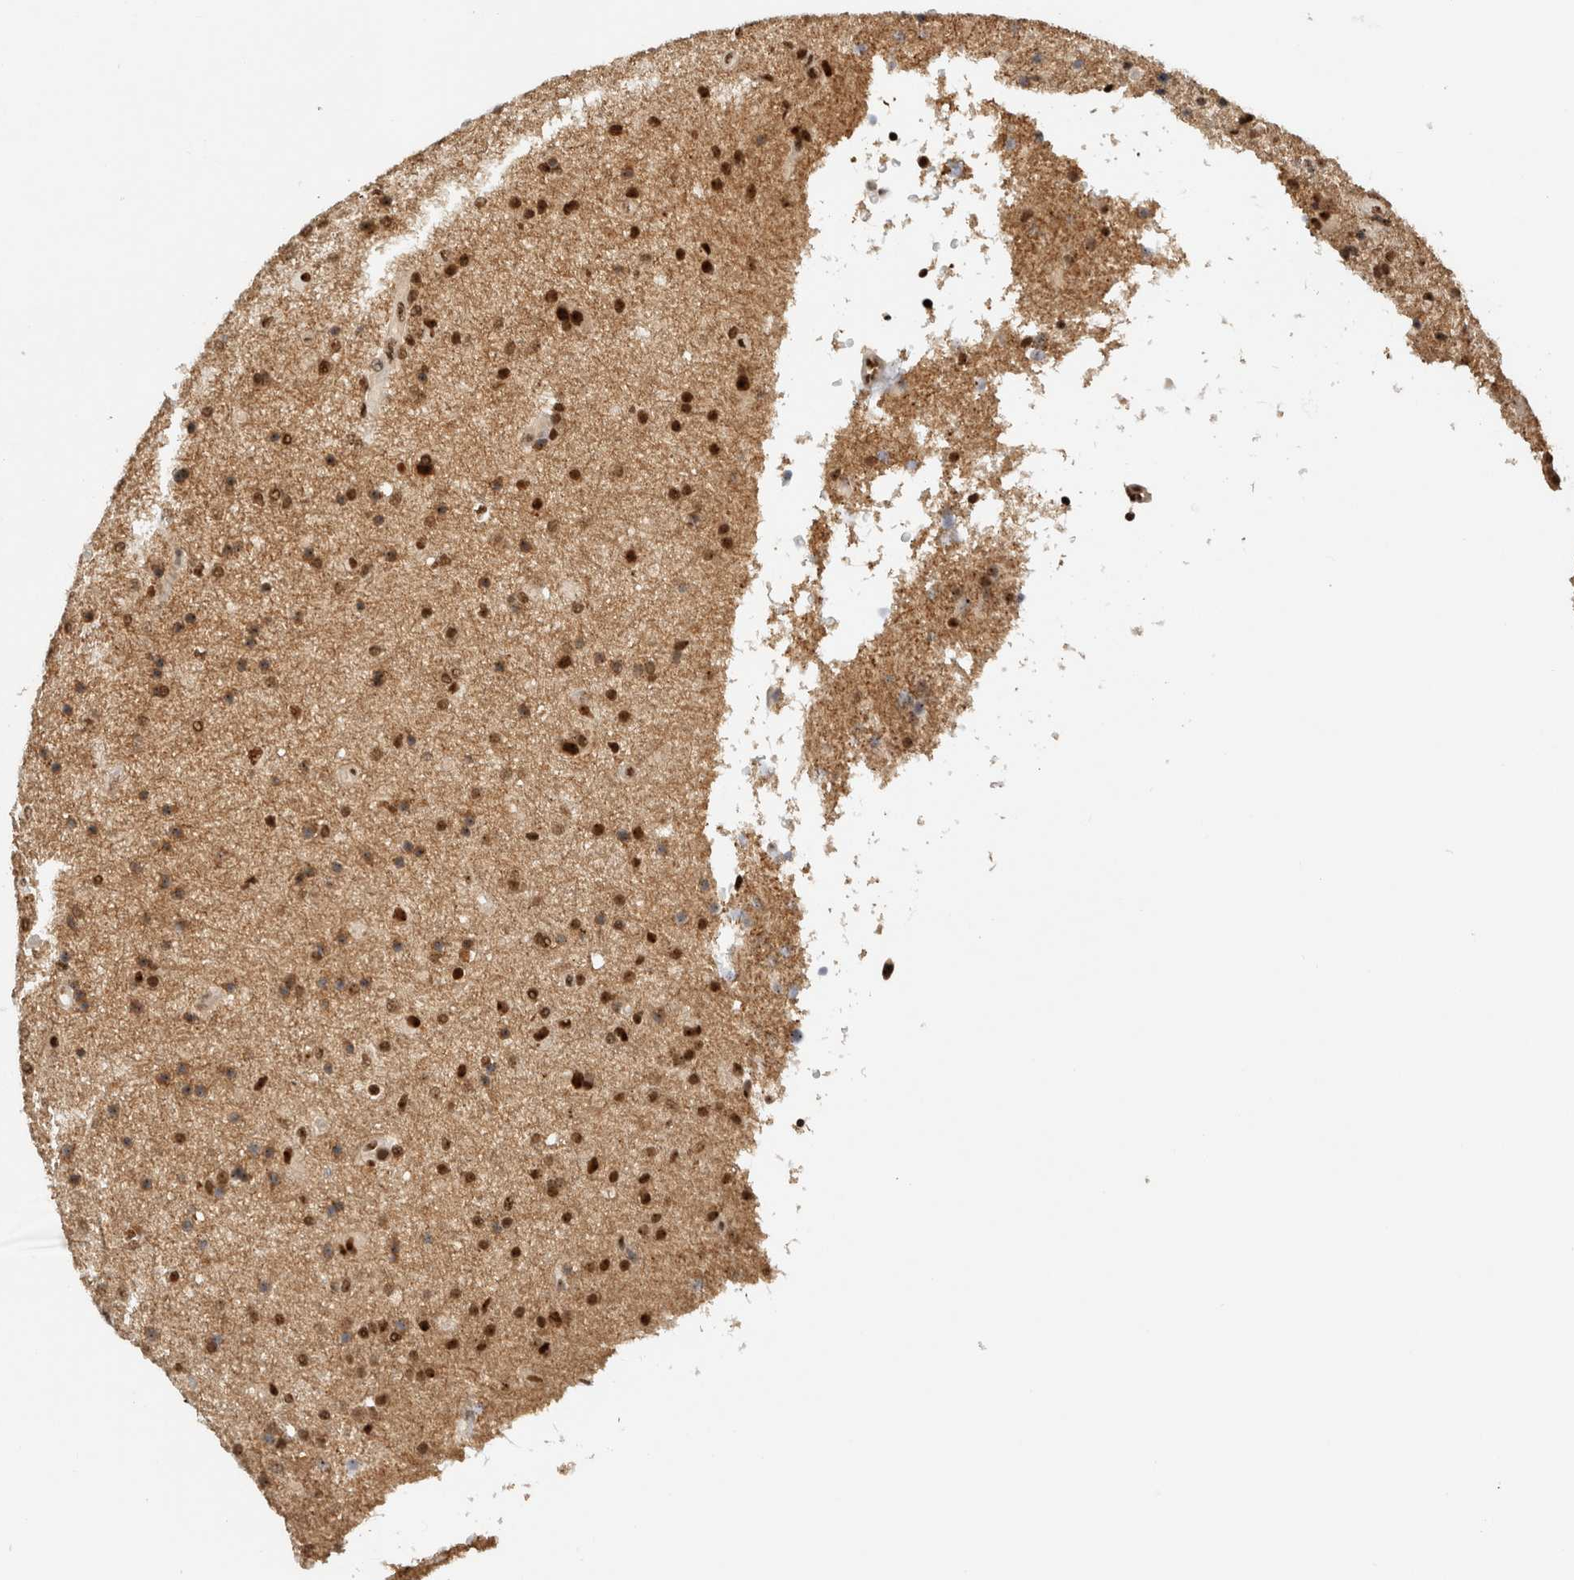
{"staining": {"intensity": "strong", "quantity": ">75%", "location": "nuclear"}, "tissue": "glioma", "cell_type": "Tumor cells", "image_type": "cancer", "snomed": [{"axis": "morphology", "description": "Glioma, malignant, High grade"}, {"axis": "topography", "description": "Brain"}], "caption": "The micrograph demonstrates a brown stain indicating the presence of a protein in the nuclear of tumor cells in glioma. The protein of interest is shown in brown color, while the nuclei are stained blue.", "gene": "EBNA1BP2", "patient": {"sex": "male", "age": 72}}